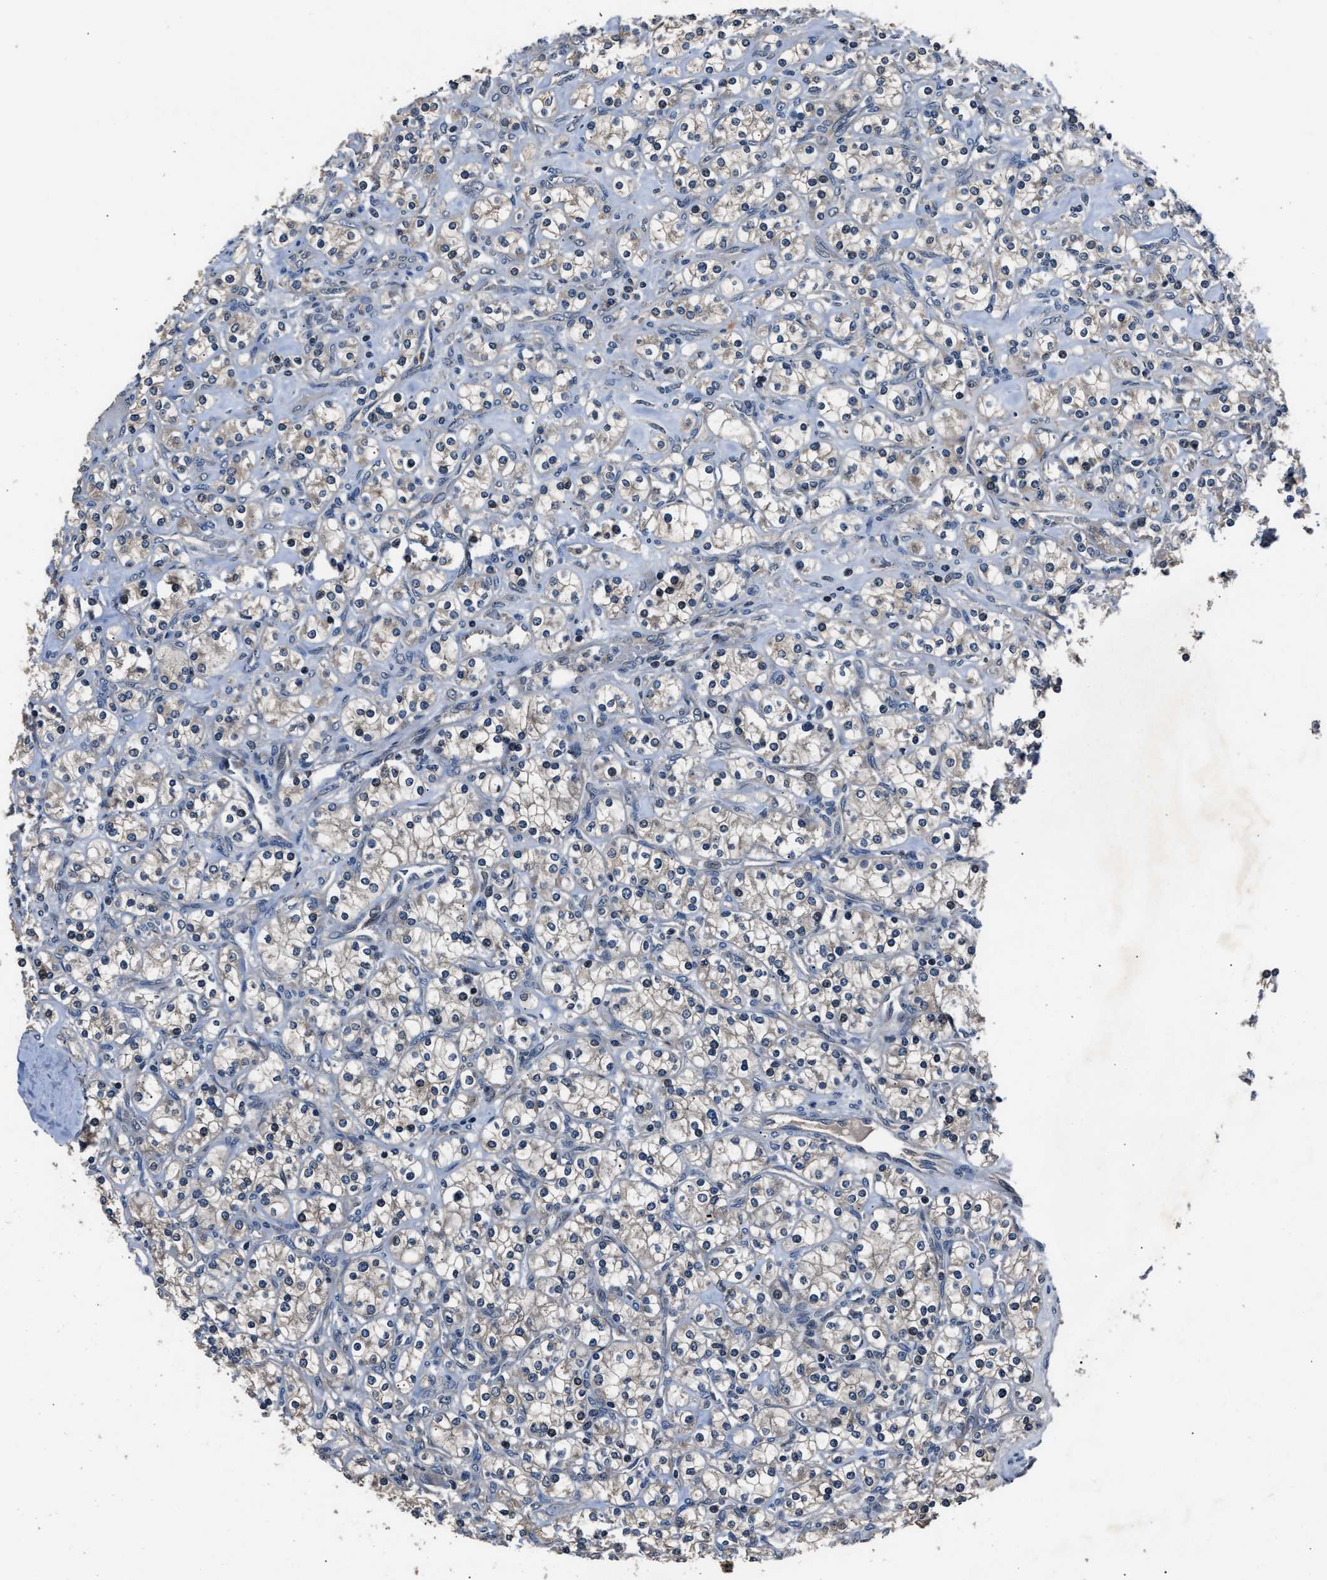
{"staining": {"intensity": "weak", "quantity": "<25%", "location": "cytoplasmic/membranous"}, "tissue": "renal cancer", "cell_type": "Tumor cells", "image_type": "cancer", "snomed": [{"axis": "morphology", "description": "Adenocarcinoma, NOS"}, {"axis": "topography", "description": "Kidney"}], "caption": "This is an IHC photomicrograph of human adenocarcinoma (renal). There is no positivity in tumor cells.", "gene": "TNRC18", "patient": {"sex": "male", "age": 77}}